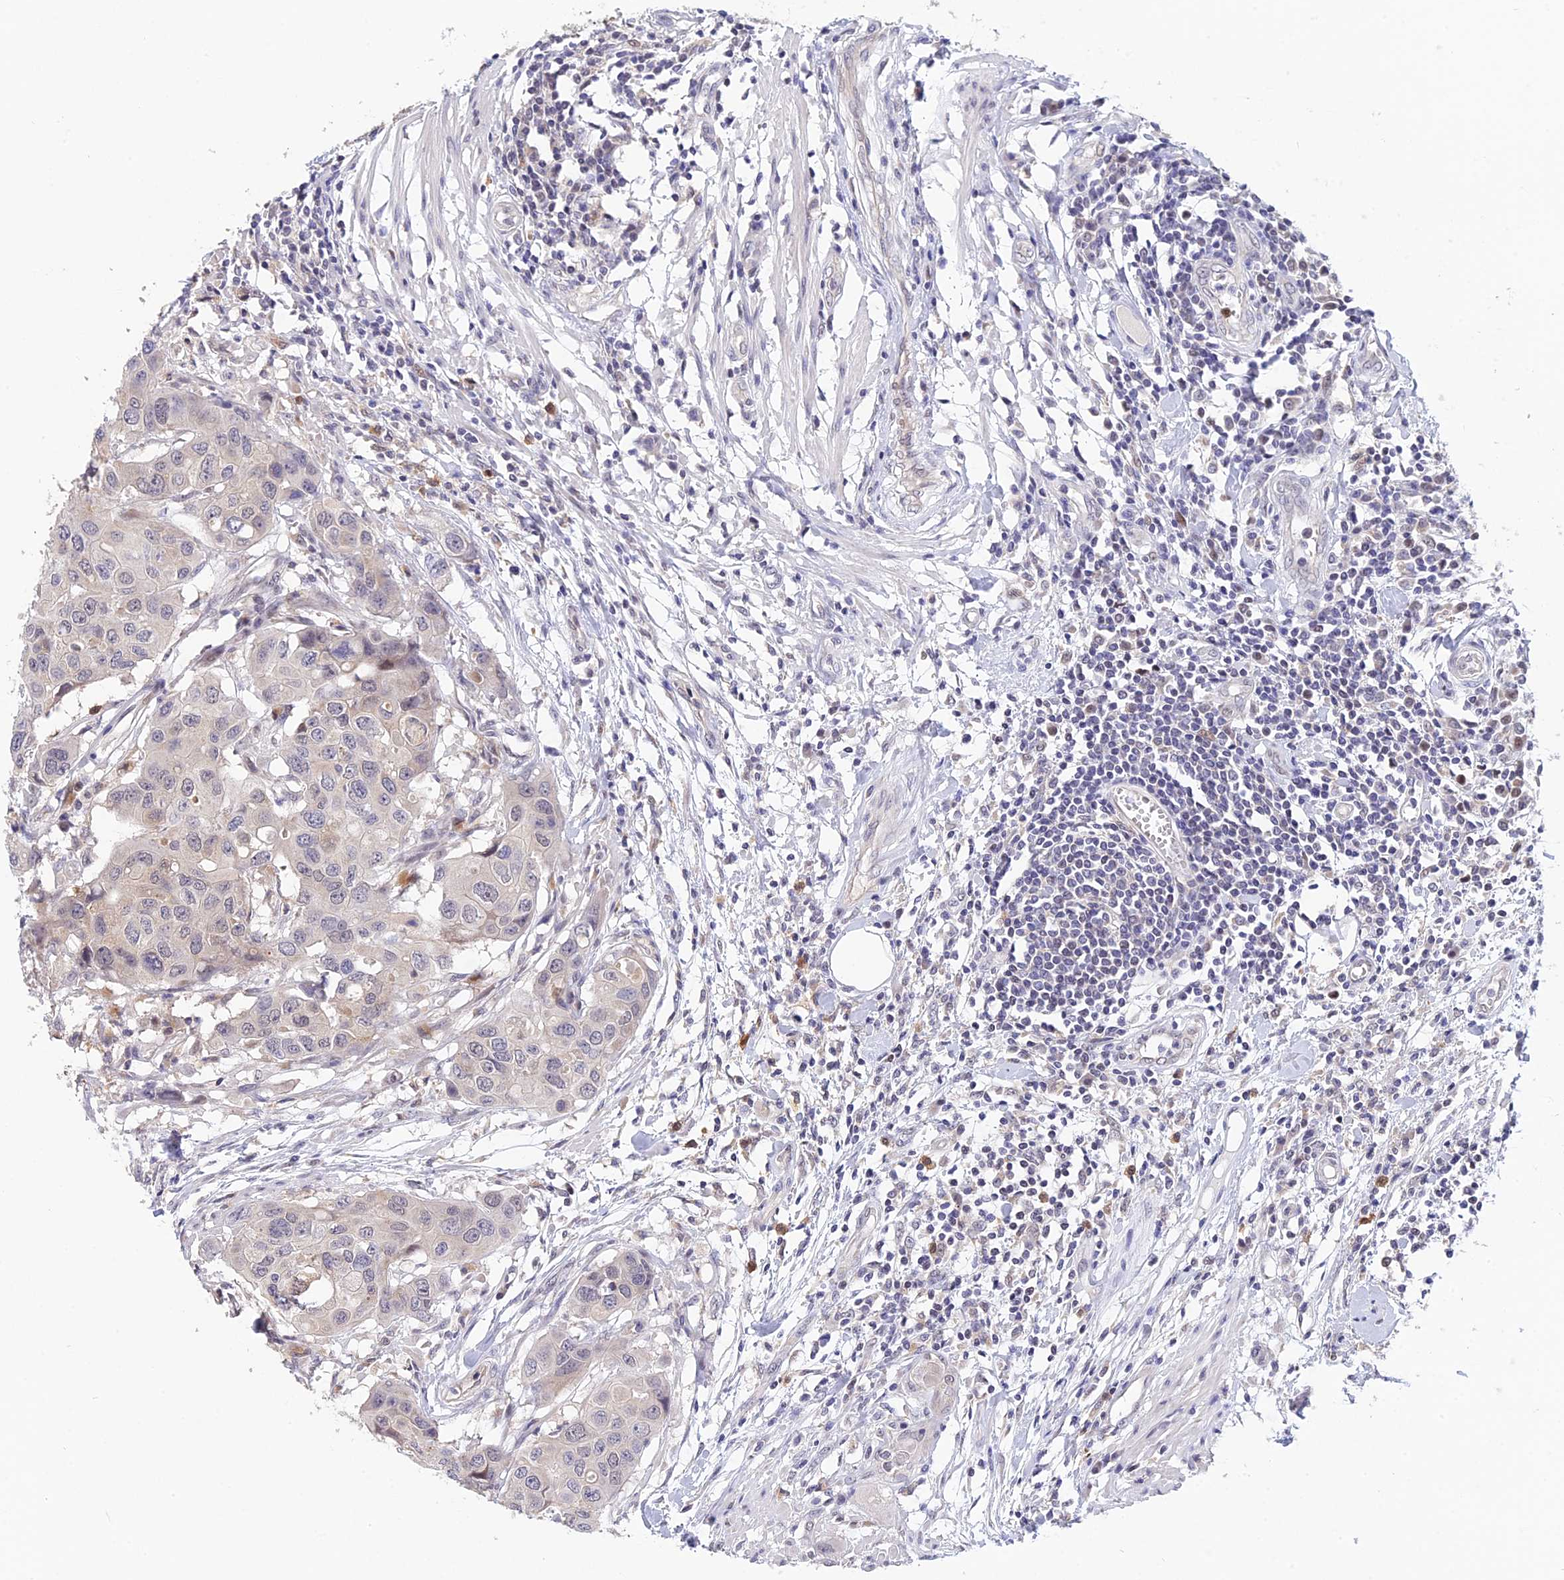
{"staining": {"intensity": "negative", "quantity": "none", "location": "none"}, "tissue": "colorectal cancer", "cell_type": "Tumor cells", "image_type": "cancer", "snomed": [{"axis": "morphology", "description": "Adenocarcinoma, NOS"}, {"axis": "topography", "description": "Colon"}], "caption": "The image displays no staining of tumor cells in colorectal cancer.", "gene": "KCTD14", "patient": {"sex": "male", "age": 77}}